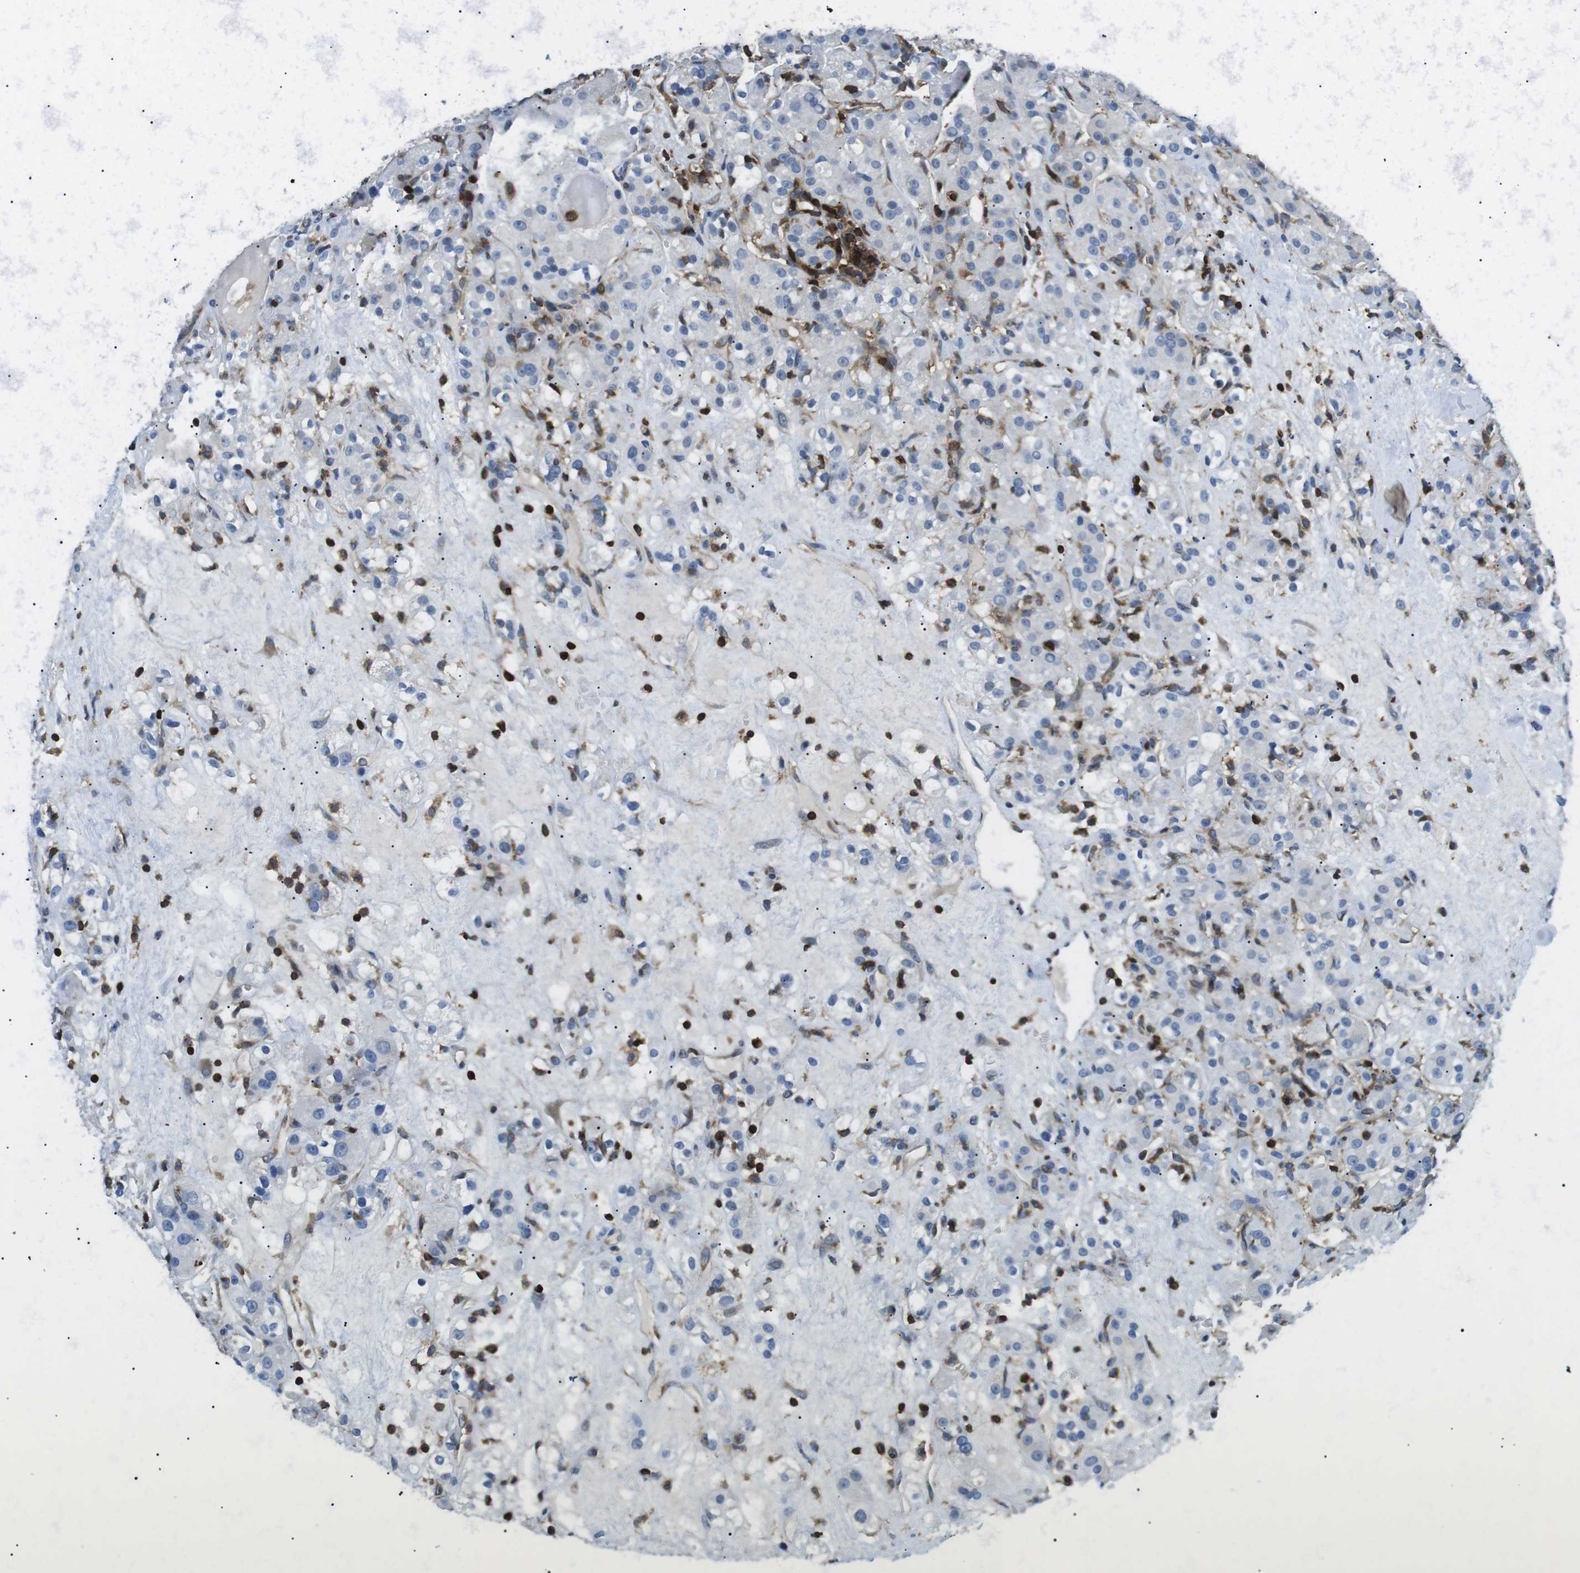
{"staining": {"intensity": "negative", "quantity": "none", "location": "none"}, "tissue": "renal cancer", "cell_type": "Tumor cells", "image_type": "cancer", "snomed": [{"axis": "morphology", "description": "Normal tissue, NOS"}, {"axis": "morphology", "description": "Adenocarcinoma, NOS"}, {"axis": "topography", "description": "Kidney"}], "caption": "Tumor cells are negative for brown protein staining in renal adenocarcinoma.", "gene": "STK10", "patient": {"sex": "male", "age": 61}}